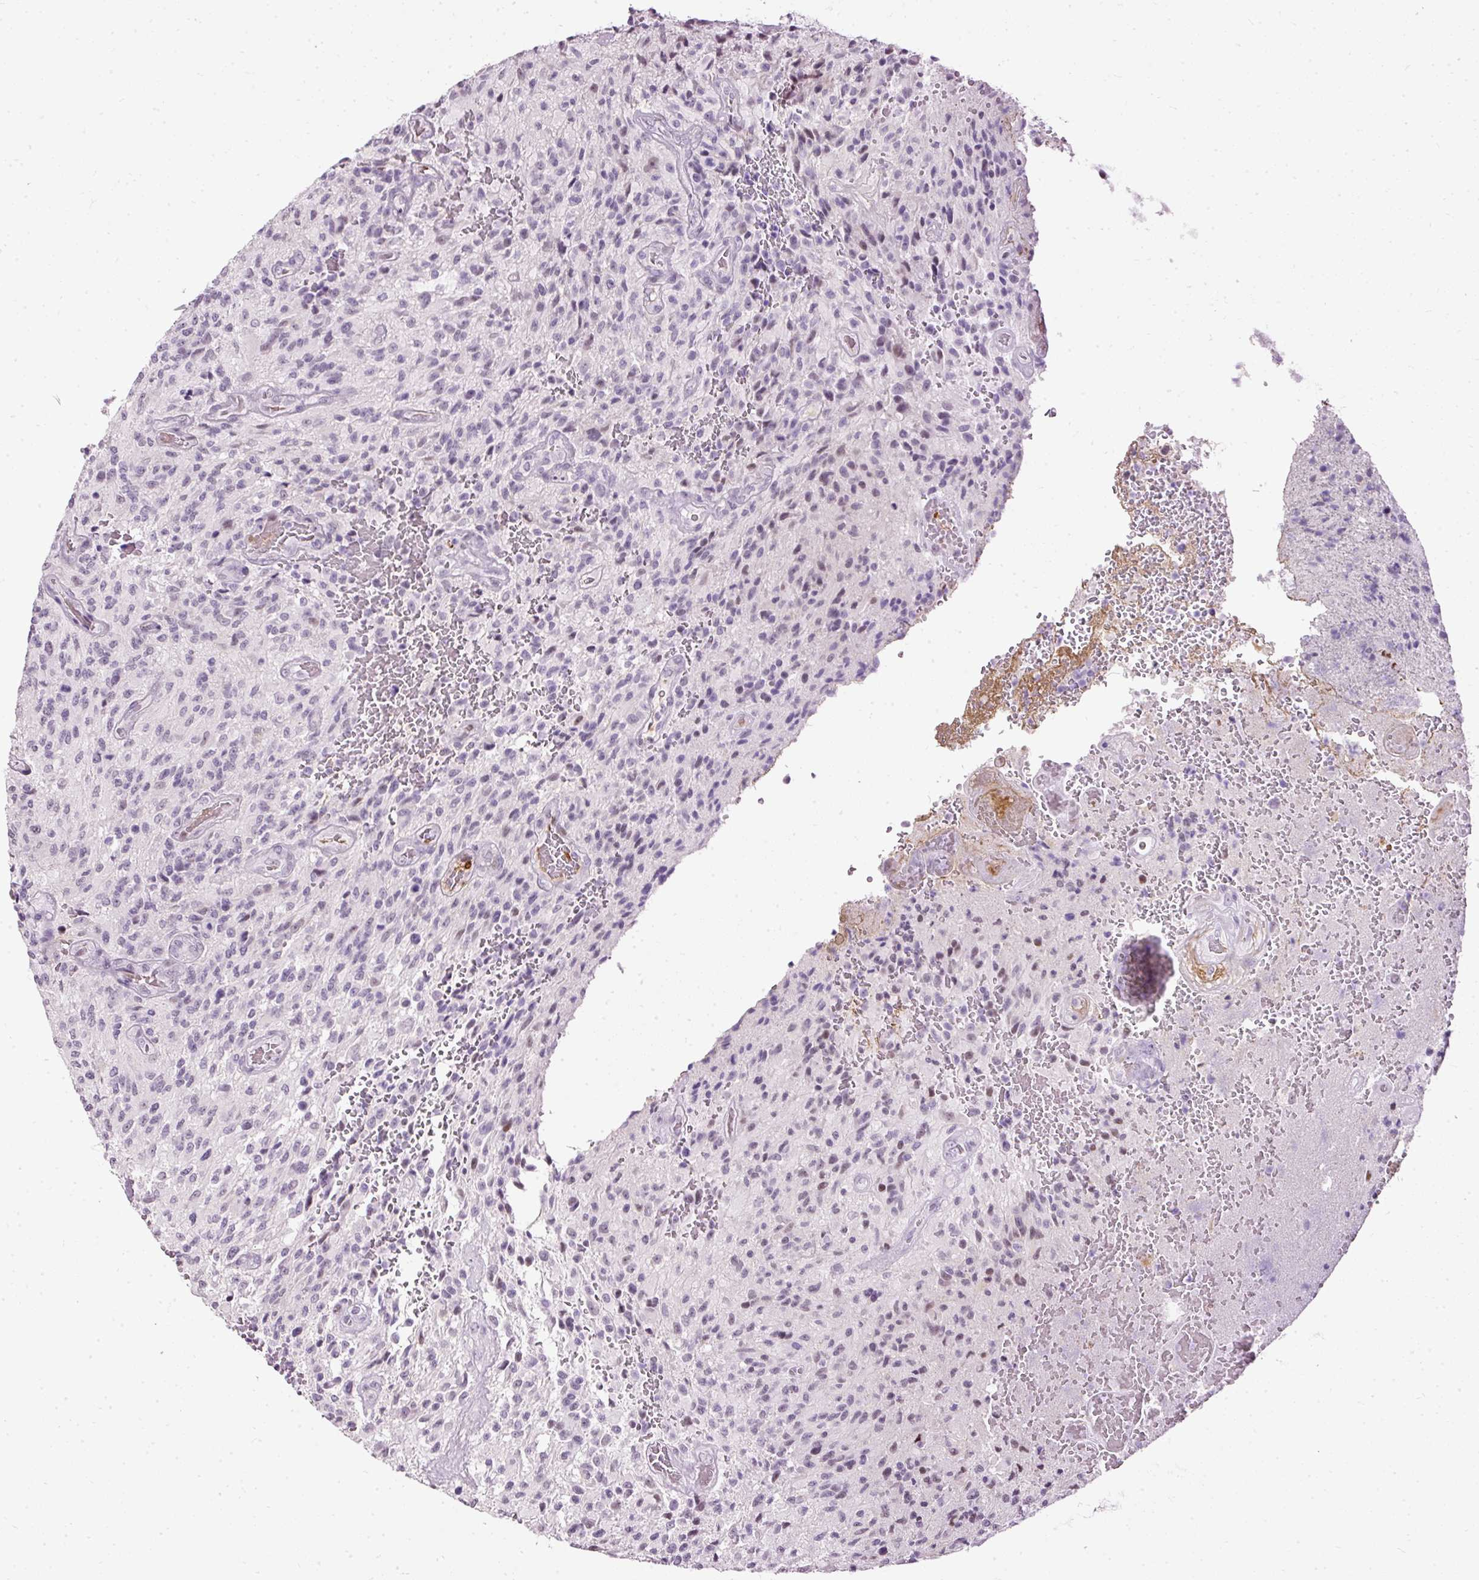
{"staining": {"intensity": "negative", "quantity": "none", "location": "none"}, "tissue": "glioma", "cell_type": "Tumor cells", "image_type": "cancer", "snomed": [{"axis": "morphology", "description": "Normal tissue, NOS"}, {"axis": "morphology", "description": "Glioma, malignant, High grade"}, {"axis": "topography", "description": "Cerebral cortex"}], "caption": "There is no significant expression in tumor cells of malignant glioma (high-grade). (DAB (3,3'-diaminobenzidine) immunohistochemistry visualized using brightfield microscopy, high magnification).", "gene": "PDE6B", "patient": {"sex": "male", "age": 56}}